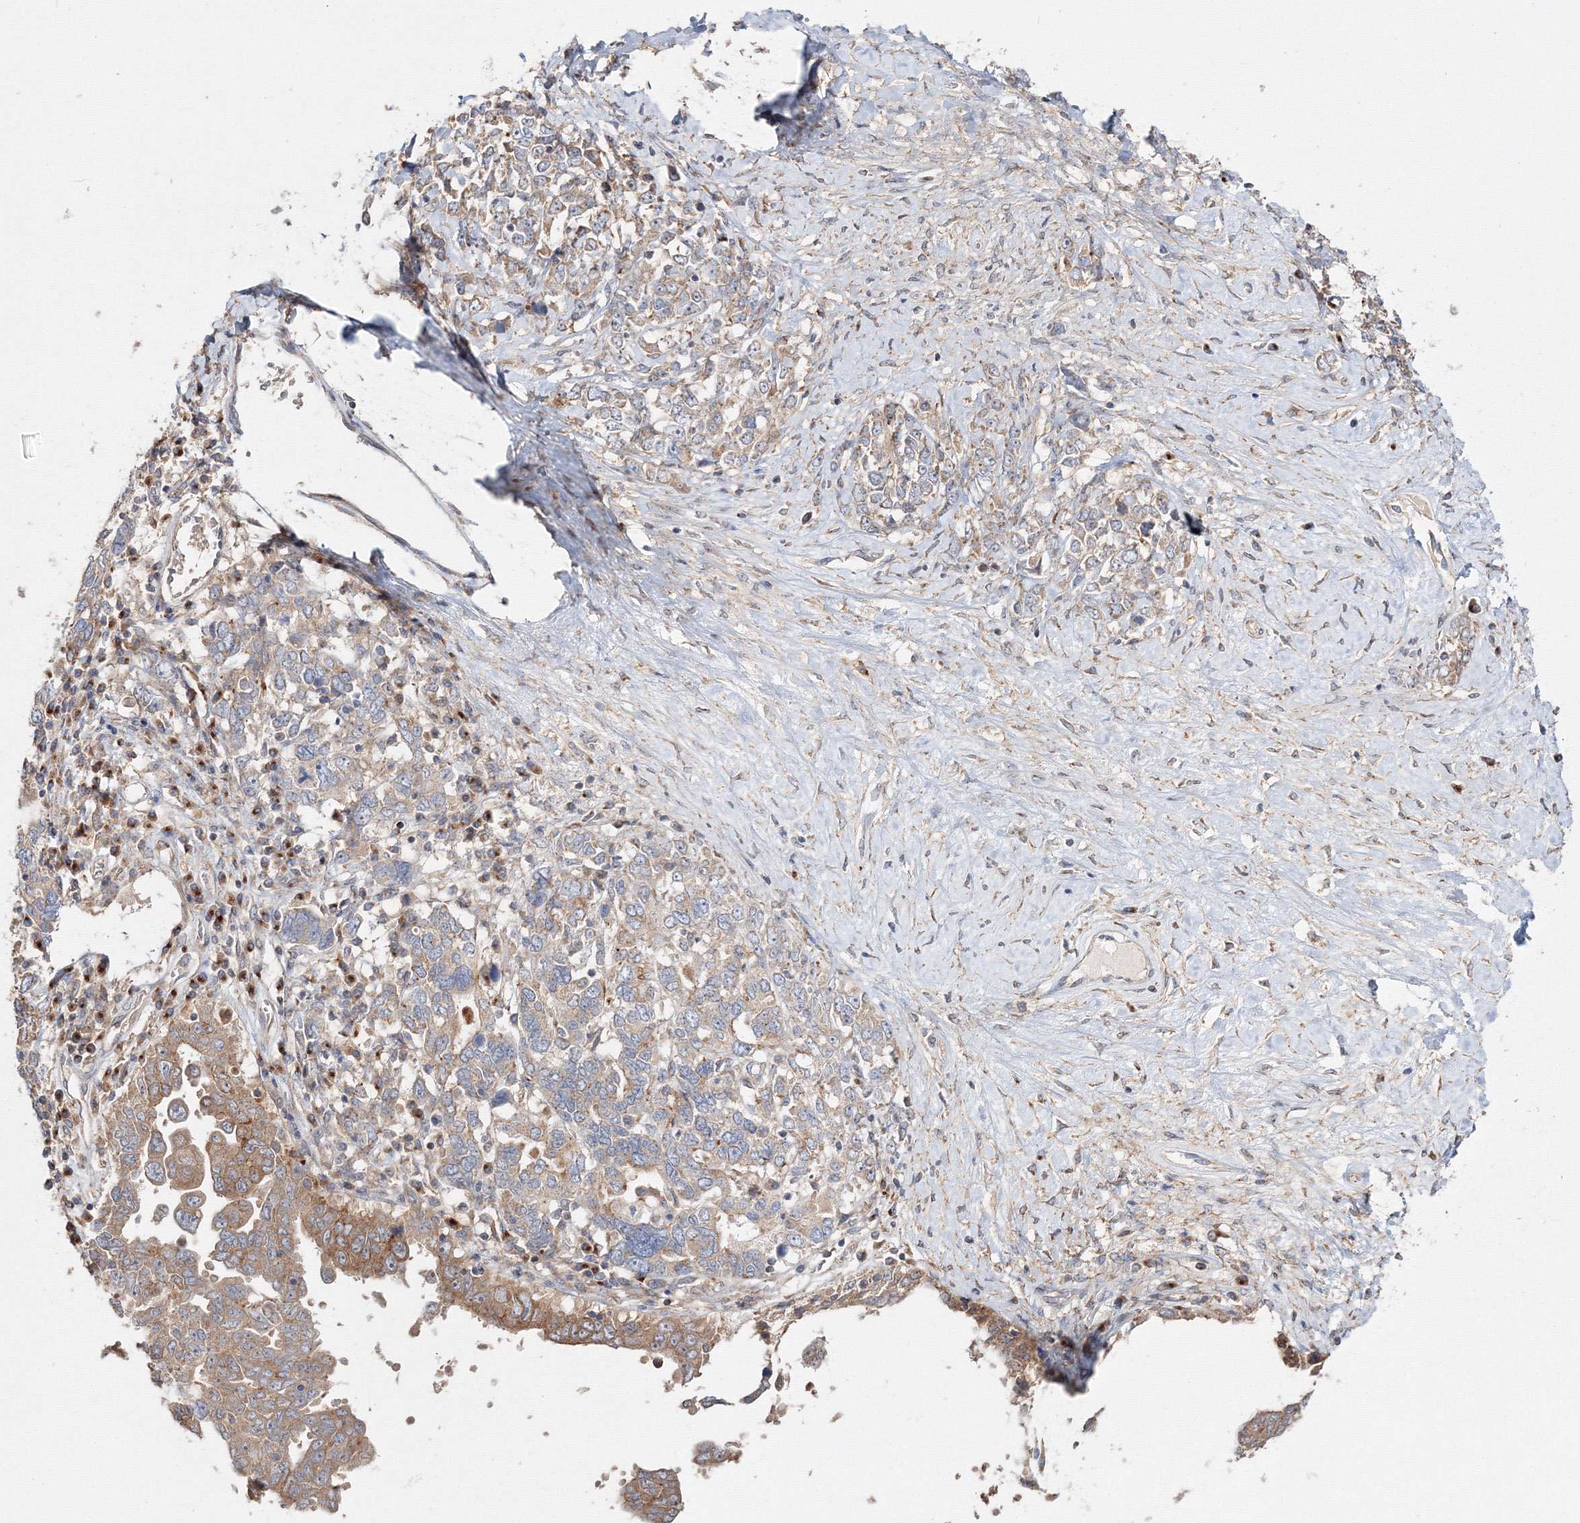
{"staining": {"intensity": "moderate", "quantity": "25%-75%", "location": "cytoplasmic/membranous"}, "tissue": "ovarian cancer", "cell_type": "Tumor cells", "image_type": "cancer", "snomed": [{"axis": "morphology", "description": "Carcinoma, endometroid"}, {"axis": "topography", "description": "Ovary"}], "caption": "Immunohistochemical staining of human ovarian cancer (endometroid carcinoma) exhibits medium levels of moderate cytoplasmic/membranous protein expression in about 25%-75% of tumor cells.", "gene": "DDO", "patient": {"sex": "female", "age": 62}}